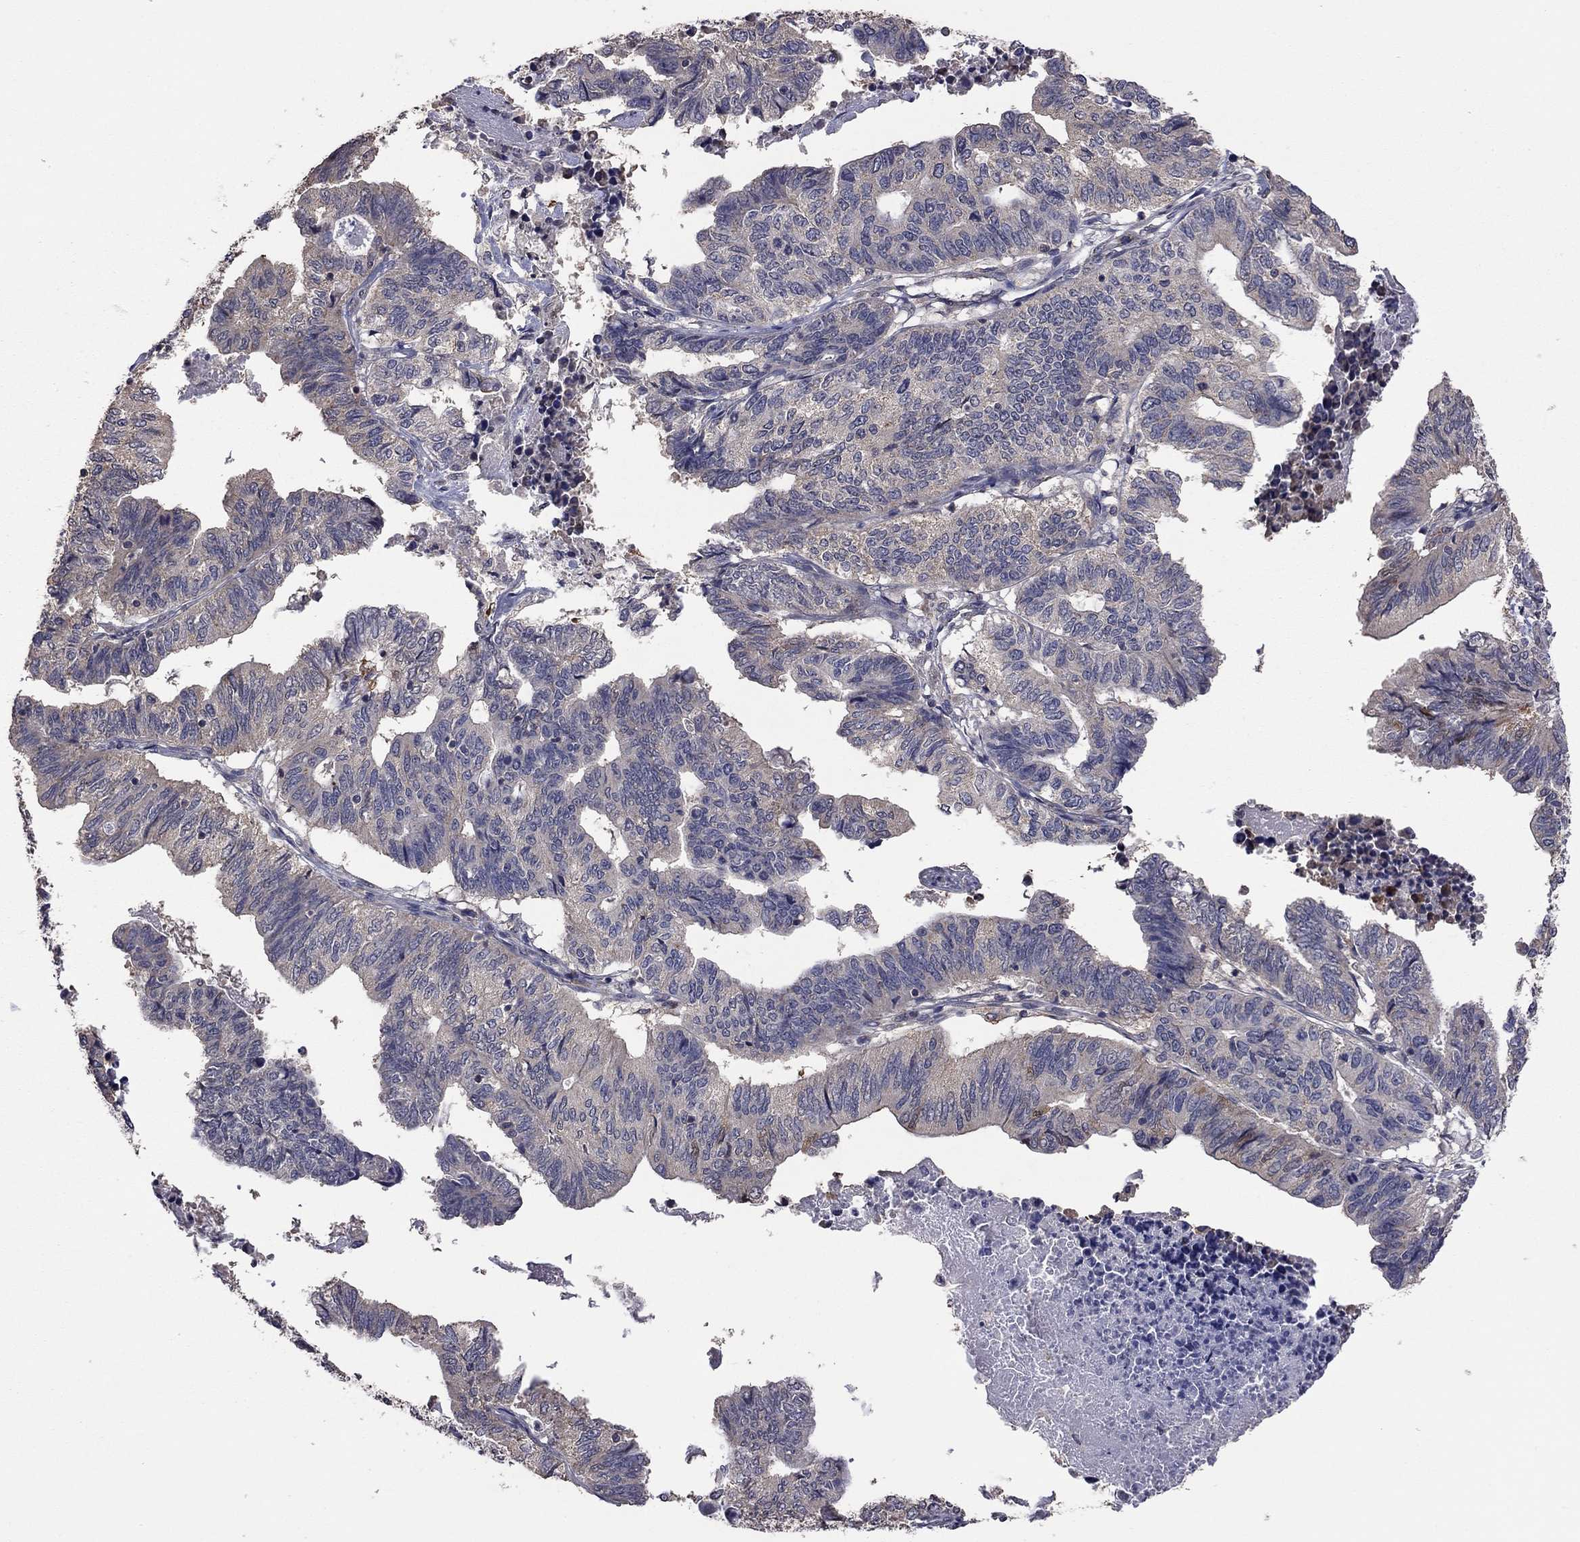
{"staining": {"intensity": "negative", "quantity": "none", "location": "none"}, "tissue": "stomach cancer", "cell_type": "Tumor cells", "image_type": "cancer", "snomed": [{"axis": "morphology", "description": "Adenocarcinoma, NOS"}, {"axis": "topography", "description": "Stomach, upper"}], "caption": "Stomach cancer was stained to show a protein in brown. There is no significant expression in tumor cells. (Immunohistochemistry (ihc), brightfield microscopy, high magnification).", "gene": "TSNARE1", "patient": {"sex": "female", "age": 67}}